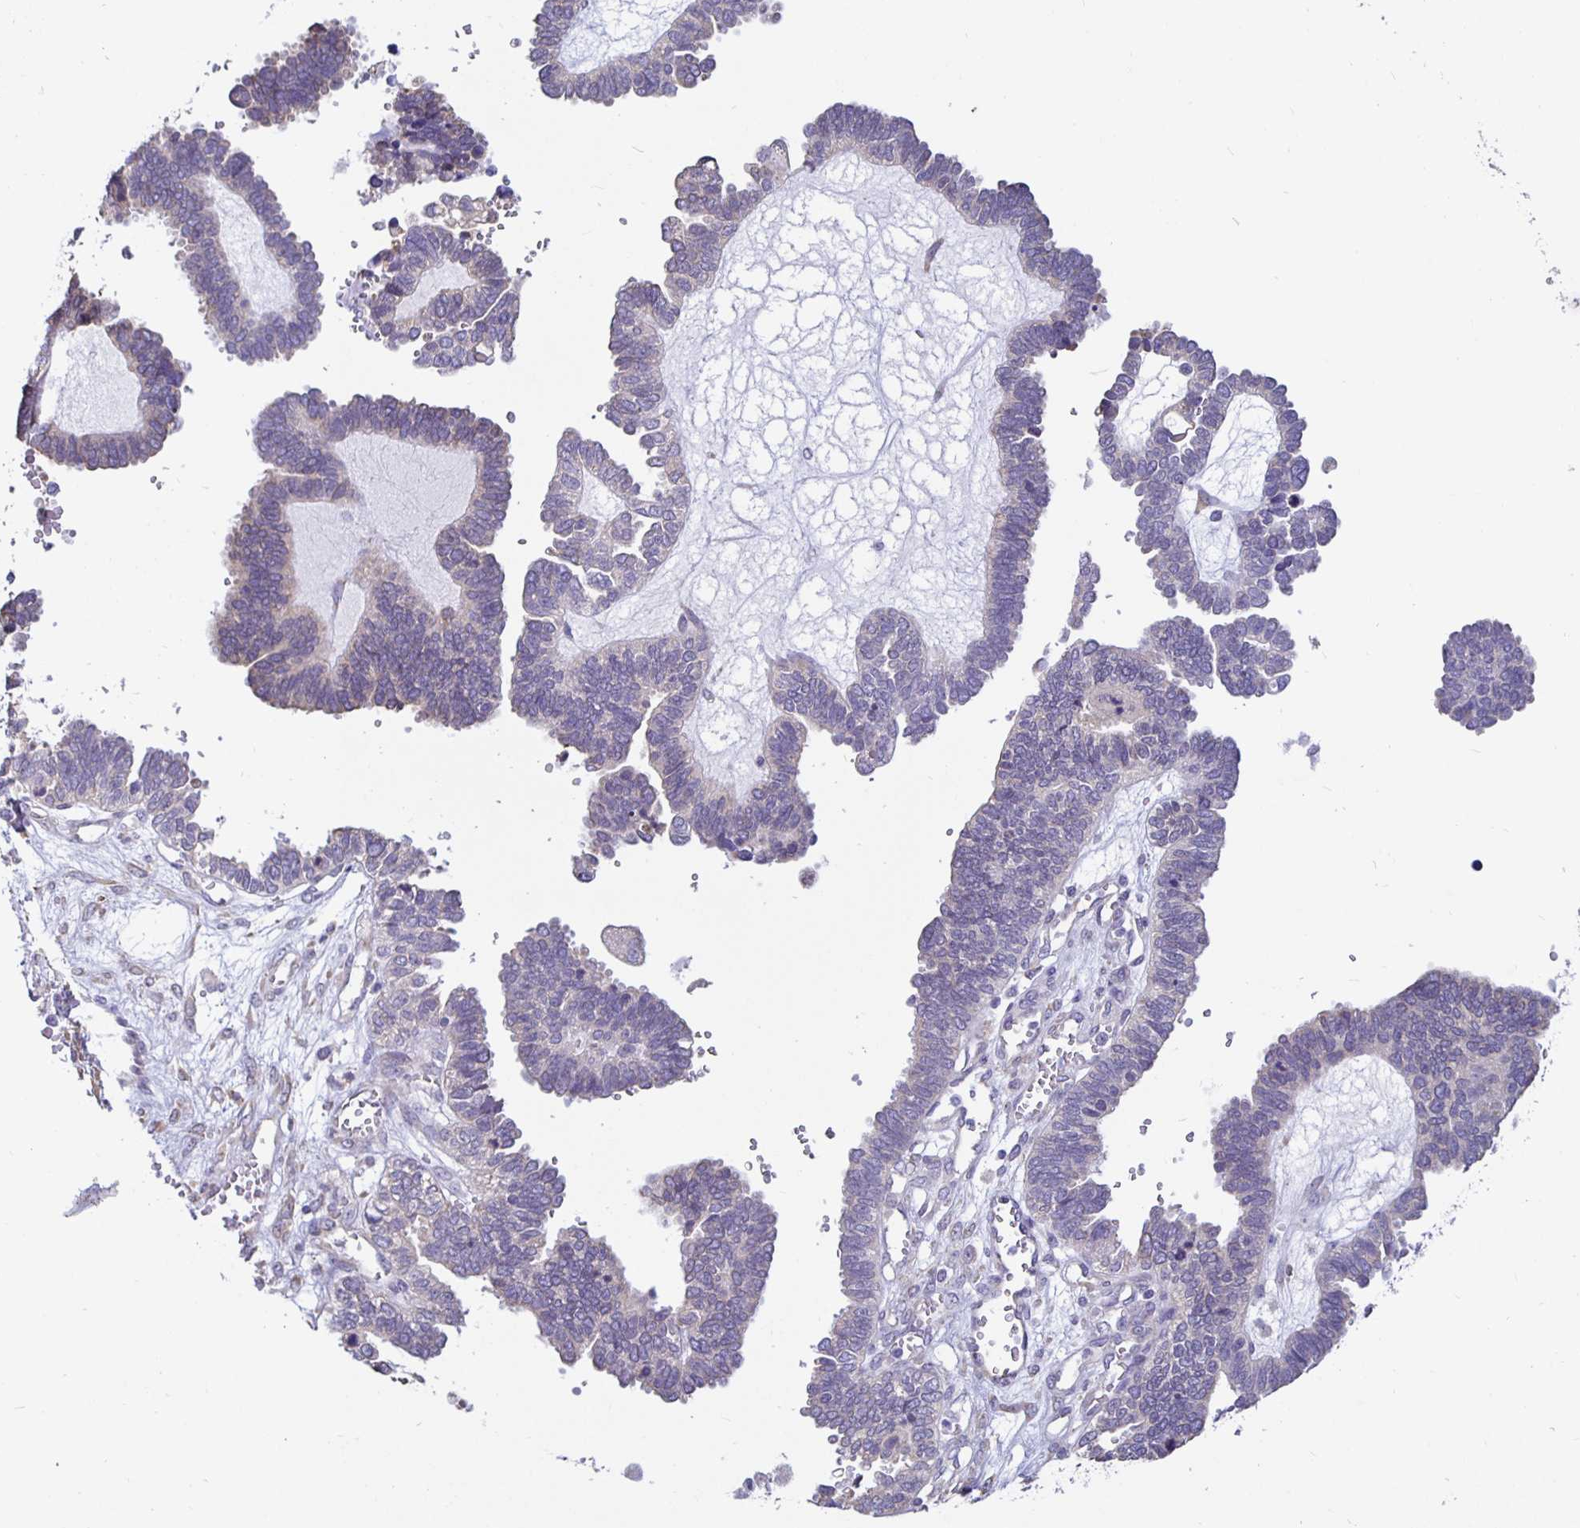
{"staining": {"intensity": "negative", "quantity": "none", "location": "none"}, "tissue": "ovarian cancer", "cell_type": "Tumor cells", "image_type": "cancer", "snomed": [{"axis": "morphology", "description": "Cystadenocarcinoma, serous, NOS"}, {"axis": "topography", "description": "Ovary"}], "caption": "A histopathology image of ovarian cancer (serous cystadenocarcinoma) stained for a protein demonstrates no brown staining in tumor cells. (Immunohistochemistry, brightfield microscopy, high magnification).", "gene": "DNAI2", "patient": {"sex": "female", "age": 51}}